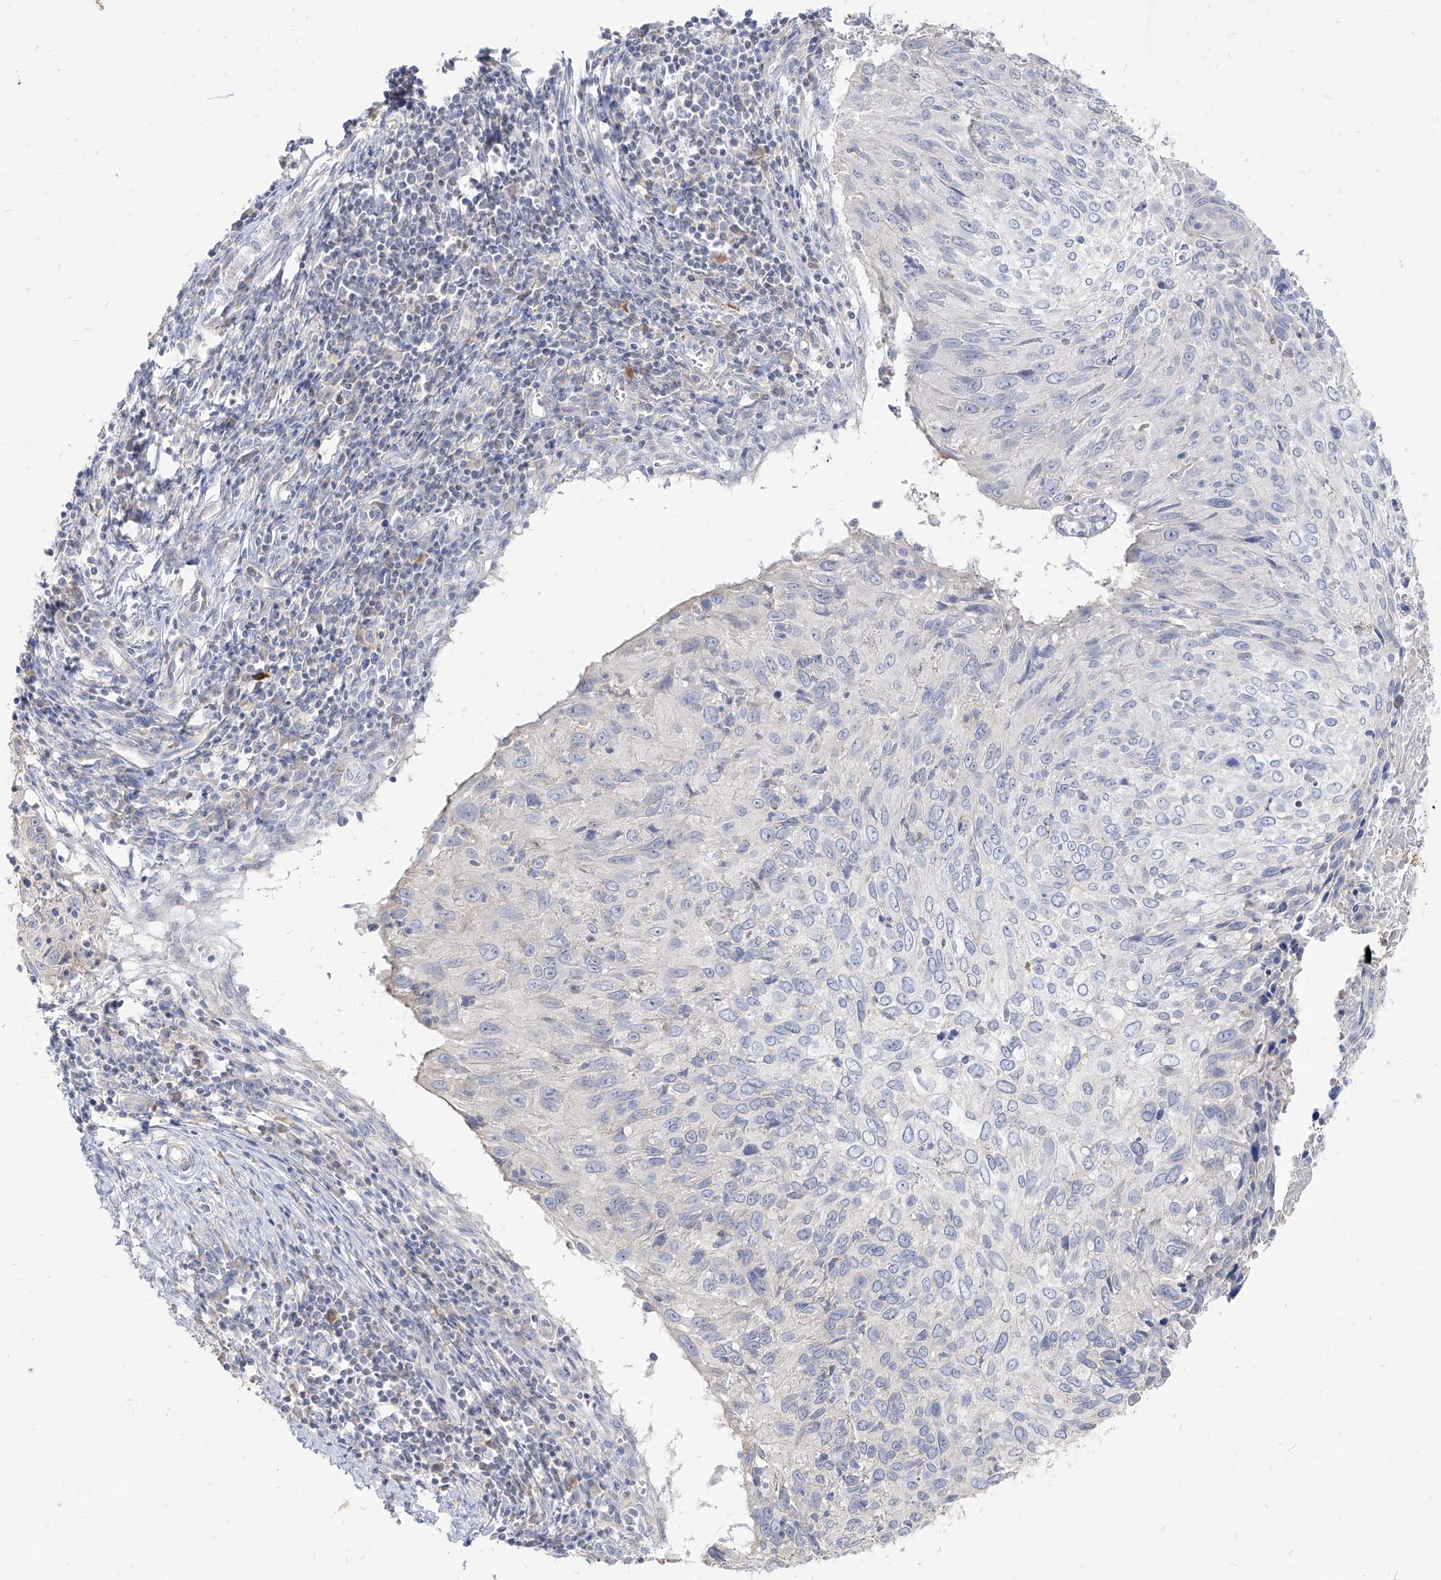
{"staining": {"intensity": "negative", "quantity": "none", "location": "none"}, "tissue": "cervical cancer", "cell_type": "Tumor cells", "image_type": "cancer", "snomed": [{"axis": "morphology", "description": "Squamous cell carcinoma, NOS"}, {"axis": "topography", "description": "Cervix"}], "caption": "Human cervical cancer stained for a protein using IHC shows no expression in tumor cells.", "gene": "RBFOX3", "patient": {"sex": "female", "age": 51}}